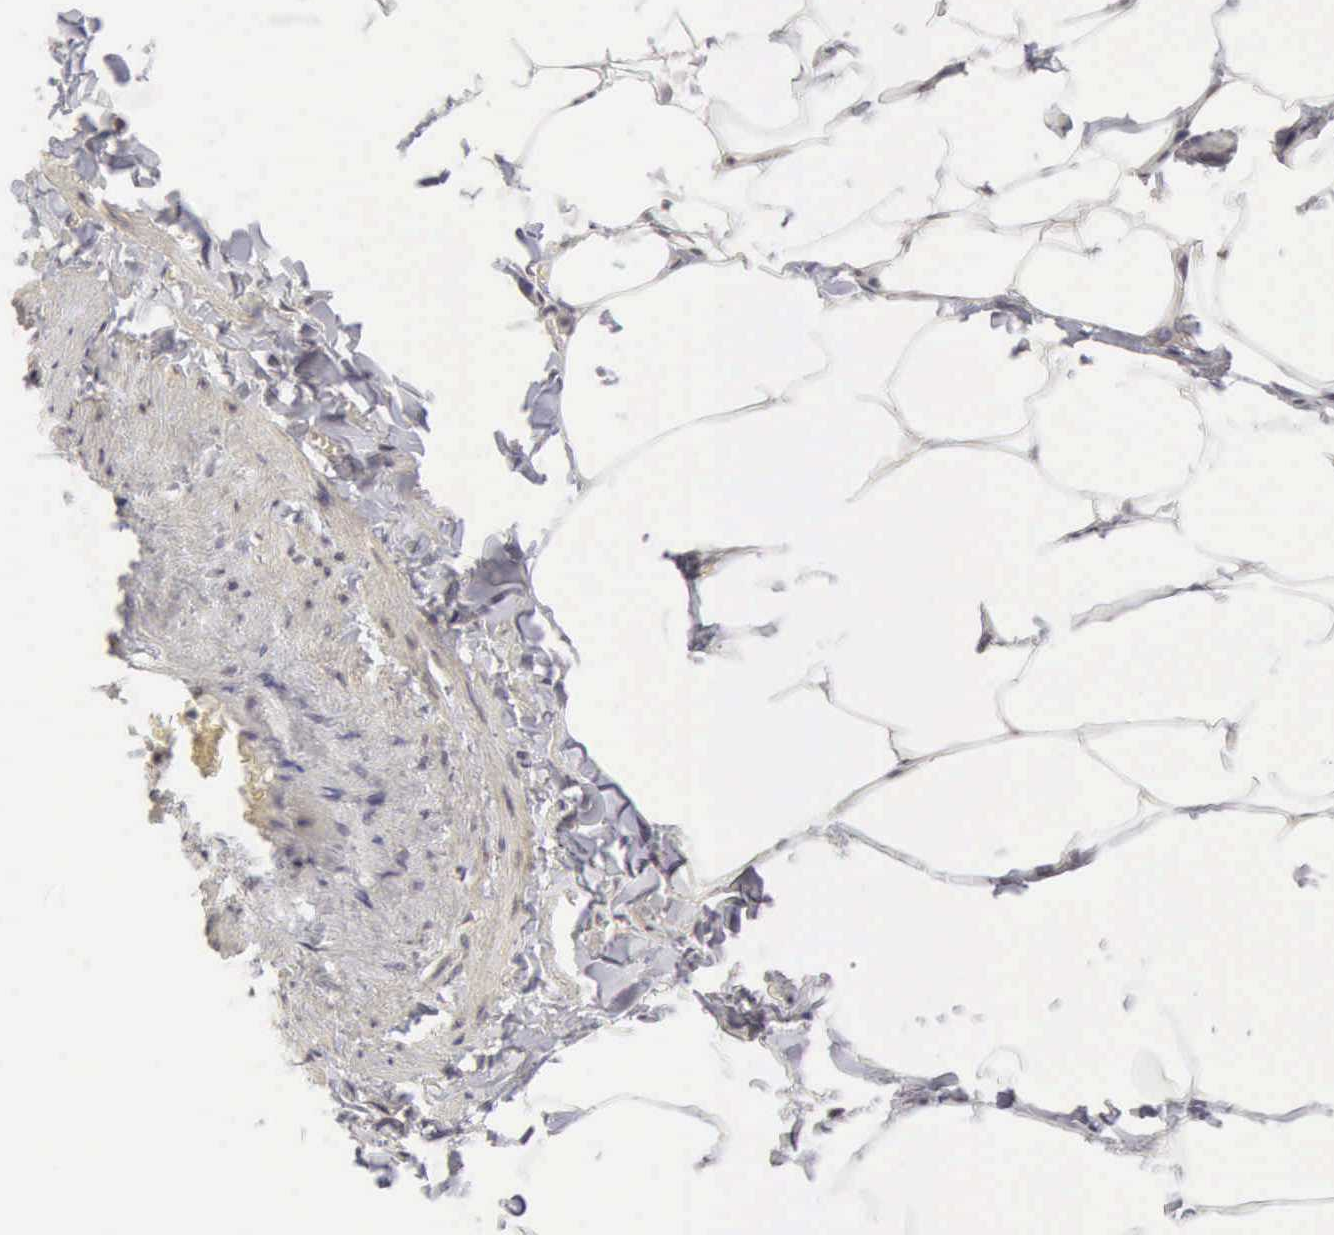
{"staining": {"intensity": "negative", "quantity": "none", "location": "none"}, "tissue": "adipose tissue", "cell_type": "Adipocytes", "image_type": "normal", "snomed": [{"axis": "morphology", "description": "Normal tissue, NOS"}, {"axis": "topography", "description": "Vascular tissue"}], "caption": "DAB immunohistochemical staining of unremarkable adipose tissue displays no significant staining in adipocytes.", "gene": "CDKN2A", "patient": {"sex": "male", "age": 41}}